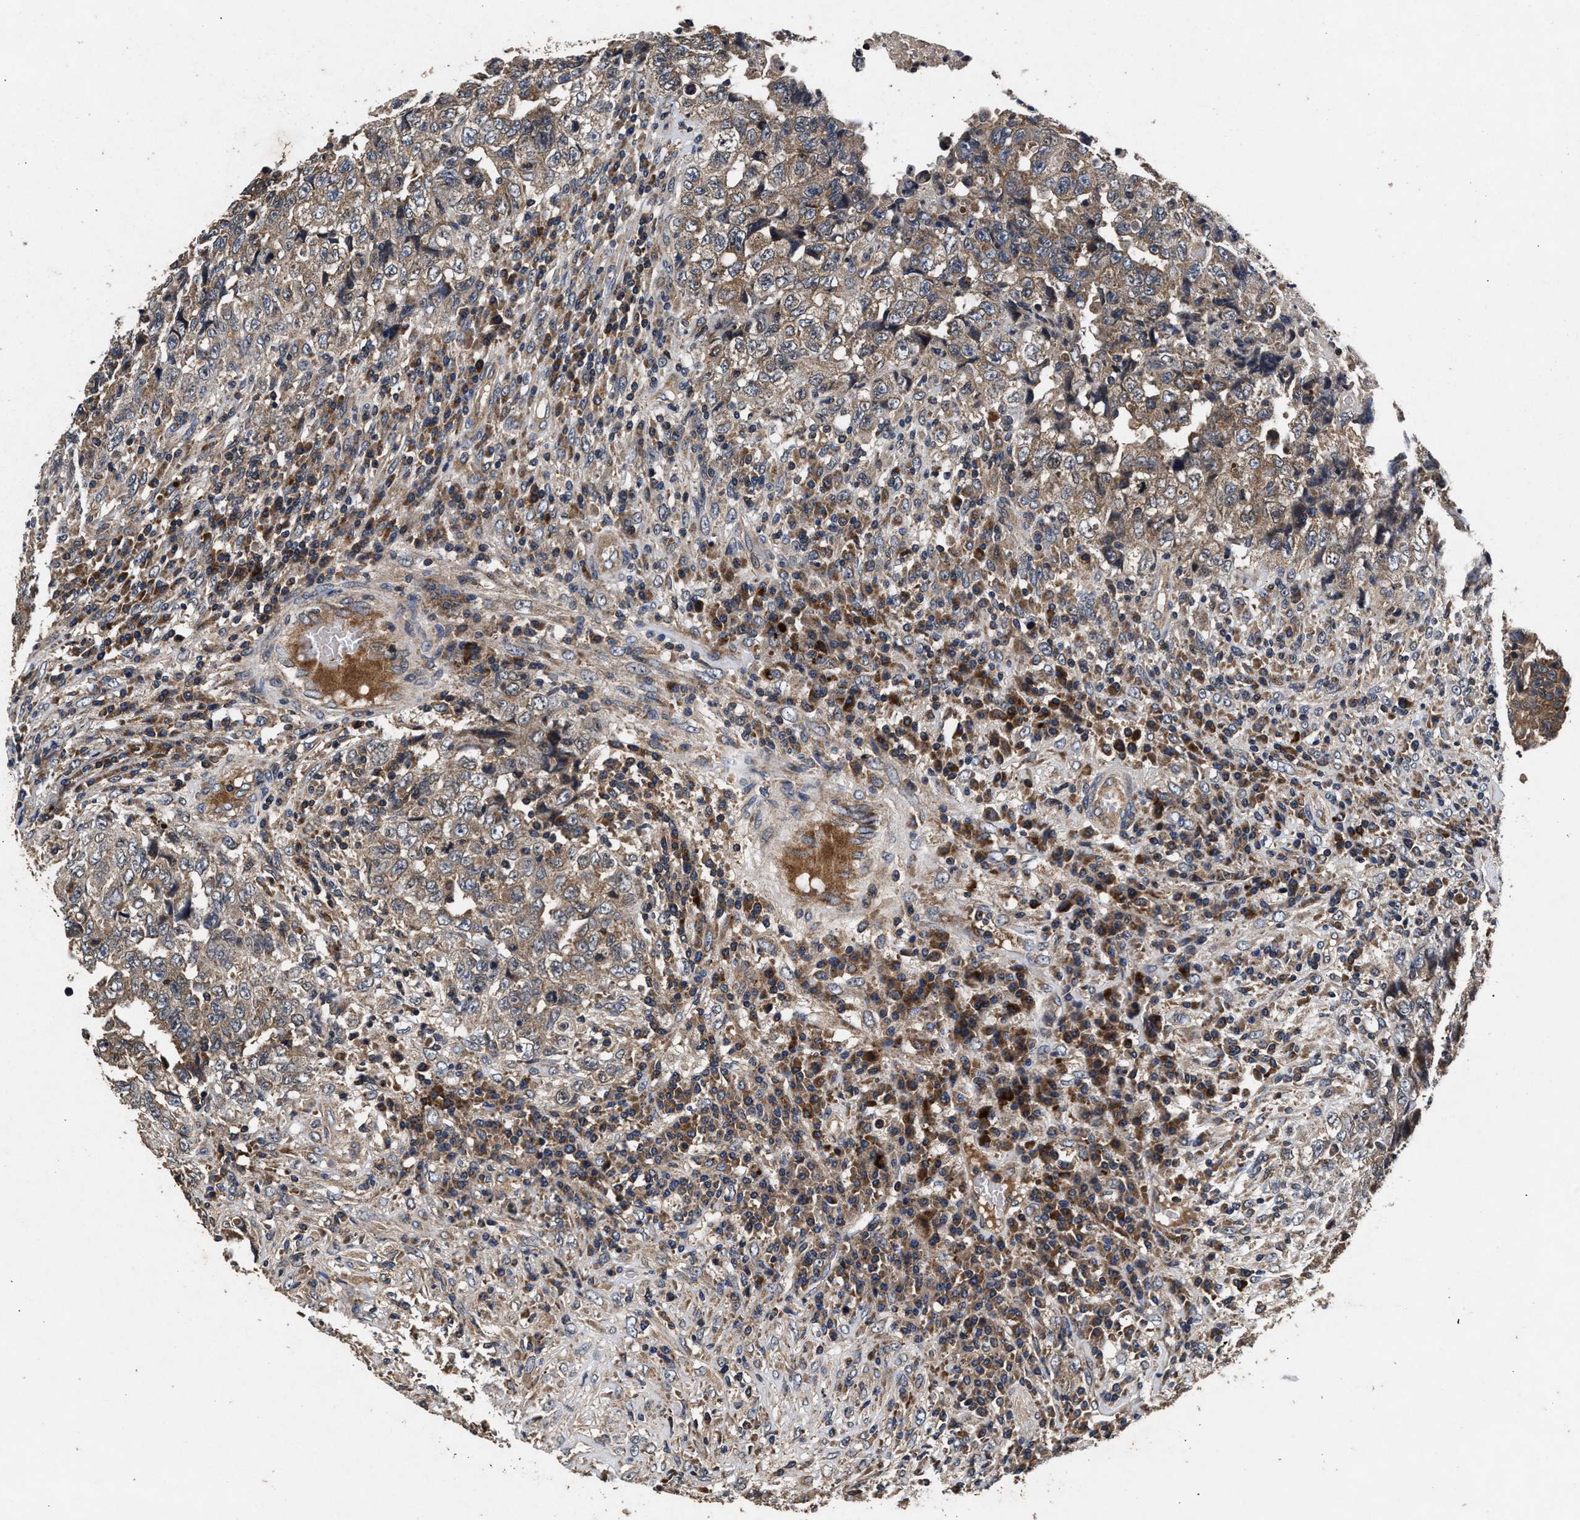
{"staining": {"intensity": "moderate", "quantity": "25%-75%", "location": "cytoplasmic/membranous"}, "tissue": "testis cancer", "cell_type": "Tumor cells", "image_type": "cancer", "snomed": [{"axis": "morphology", "description": "Necrosis, NOS"}, {"axis": "morphology", "description": "Carcinoma, Embryonal, NOS"}, {"axis": "topography", "description": "Testis"}], "caption": "Brown immunohistochemical staining in testis embryonal carcinoma displays moderate cytoplasmic/membranous expression in approximately 25%-75% of tumor cells. (IHC, brightfield microscopy, high magnification).", "gene": "NFKB2", "patient": {"sex": "male", "age": 19}}